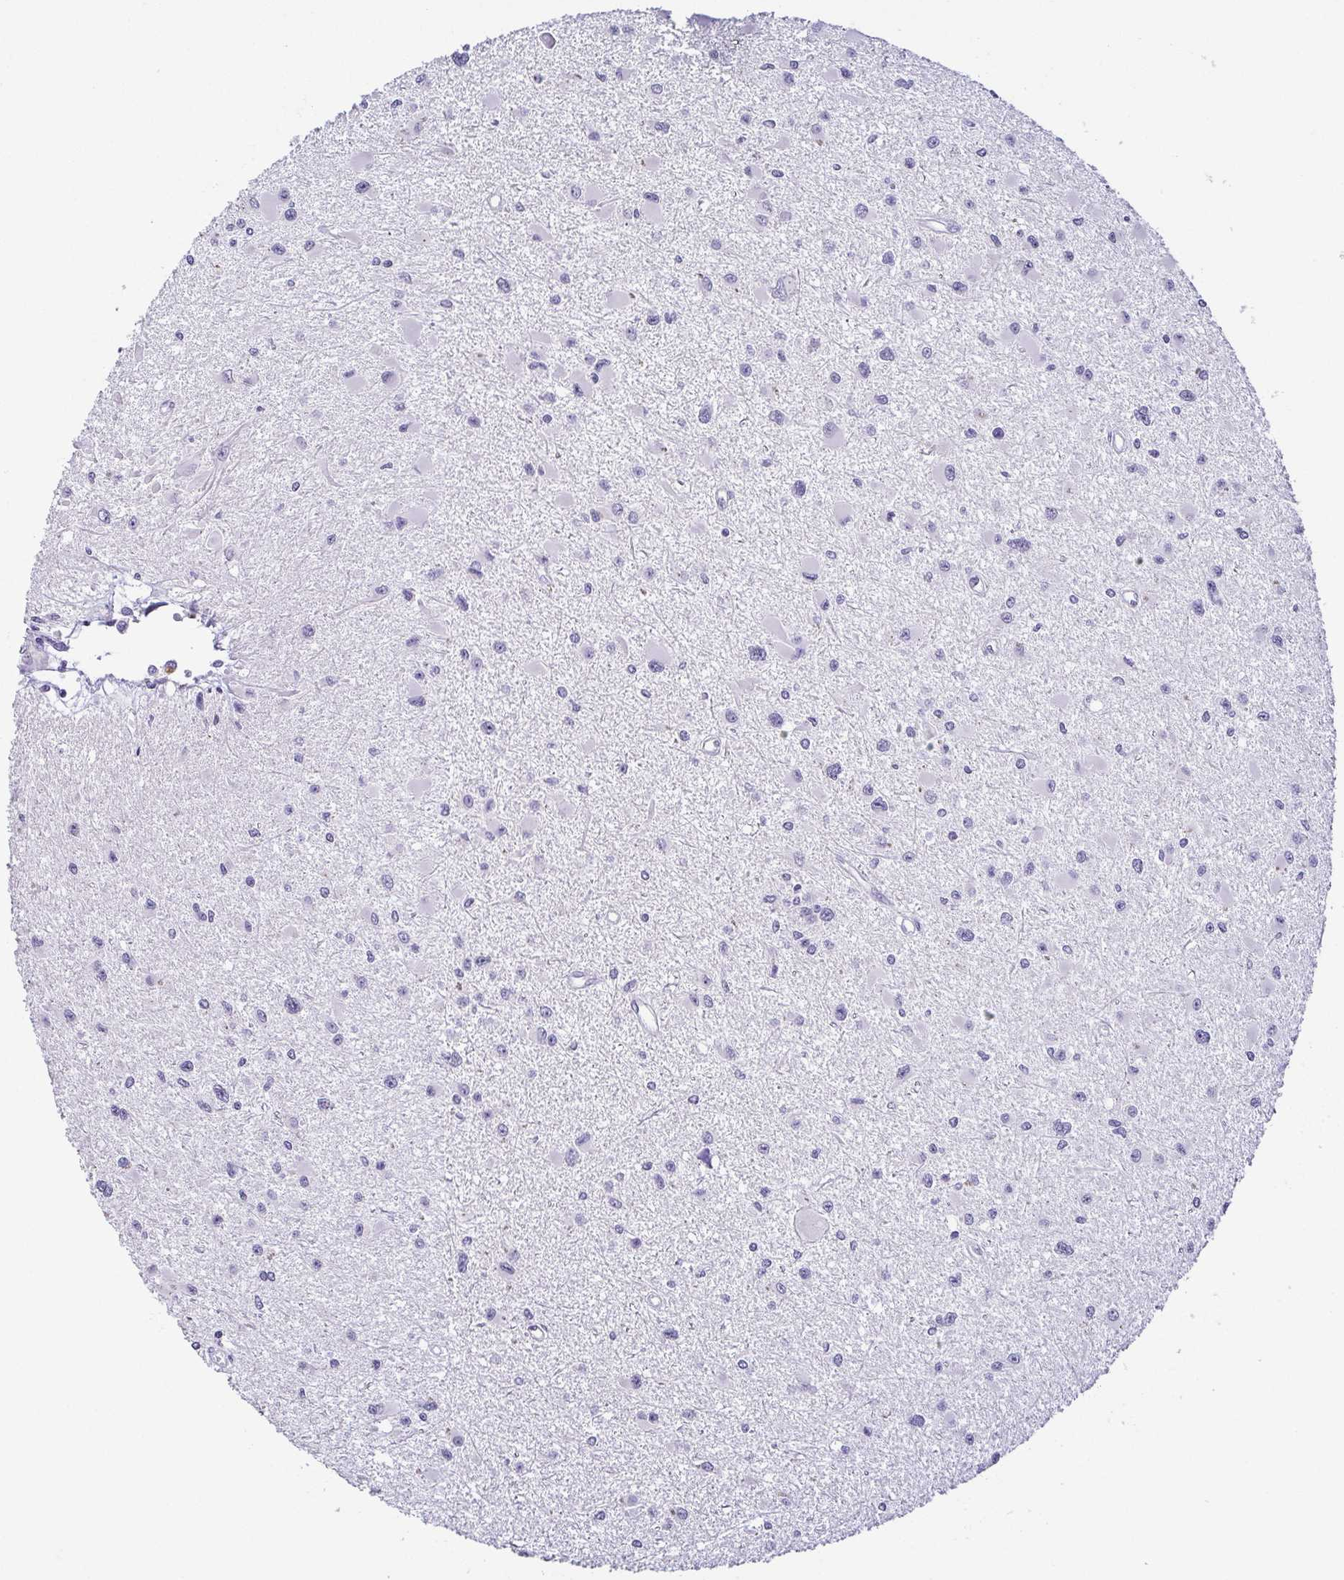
{"staining": {"intensity": "negative", "quantity": "none", "location": "none"}, "tissue": "glioma", "cell_type": "Tumor cells", "image_type": "cancer", "snomed": [{"axis": "morphology", "description": "Glioma, malignant, High grade"}, {"axis": "topography", "description": "Brain"}], "caption": "Protein analysis of malignant glioma (high-grade) shows no significant expression in tumor cells. (DAB (3,3'-diaminobenzidine) immunohistochemistry visualized using brightfield microscopy, high magnification).", "gene": "TCF3", "patient": {"sex": "male", "age": 54}}